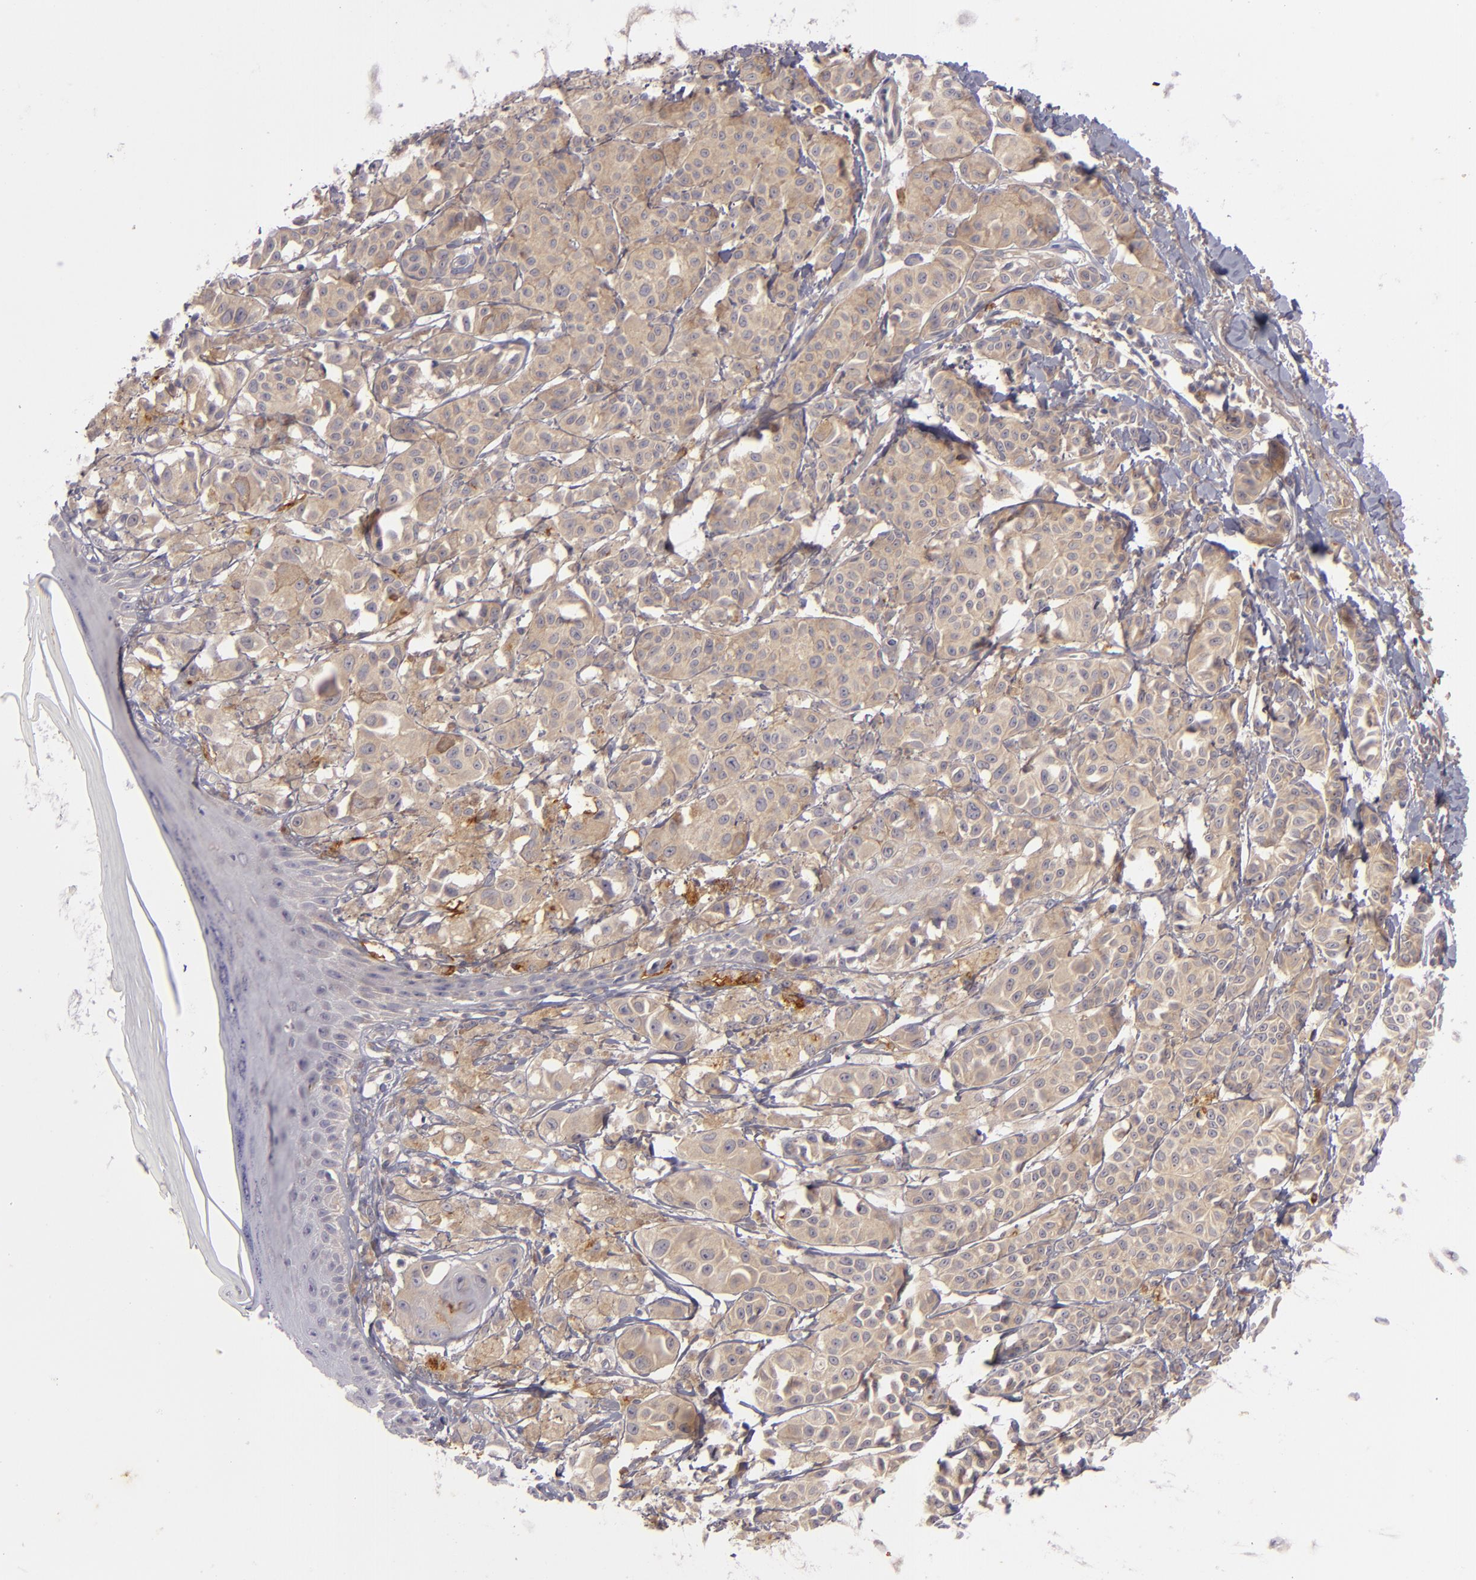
{"staining": {"intensity": "moderate", "quantity": ">75%", "location": "cytoplasmic/membranous"}, "tissue": "melanoma", "cell_type": "Tumor cells", "image_type": "cancer", "snomed": [{"axis": "morphology", "description": "Malignant melanoma, NOS"}, {"axis": "topography", "description": "Skin"}], "caption": "A micrograph of human malignant melanoma stained for a protein reveals moderate cytoplasmic/membranous brown staining in tumor cells. The staining was performed using DAB to visualize the protein expression in brown, while the nuclei were stained in blue with hematoxylin (Magnification: 20x).", "gene": "CD83", "patient": {"sex": "male", "age": 76}}